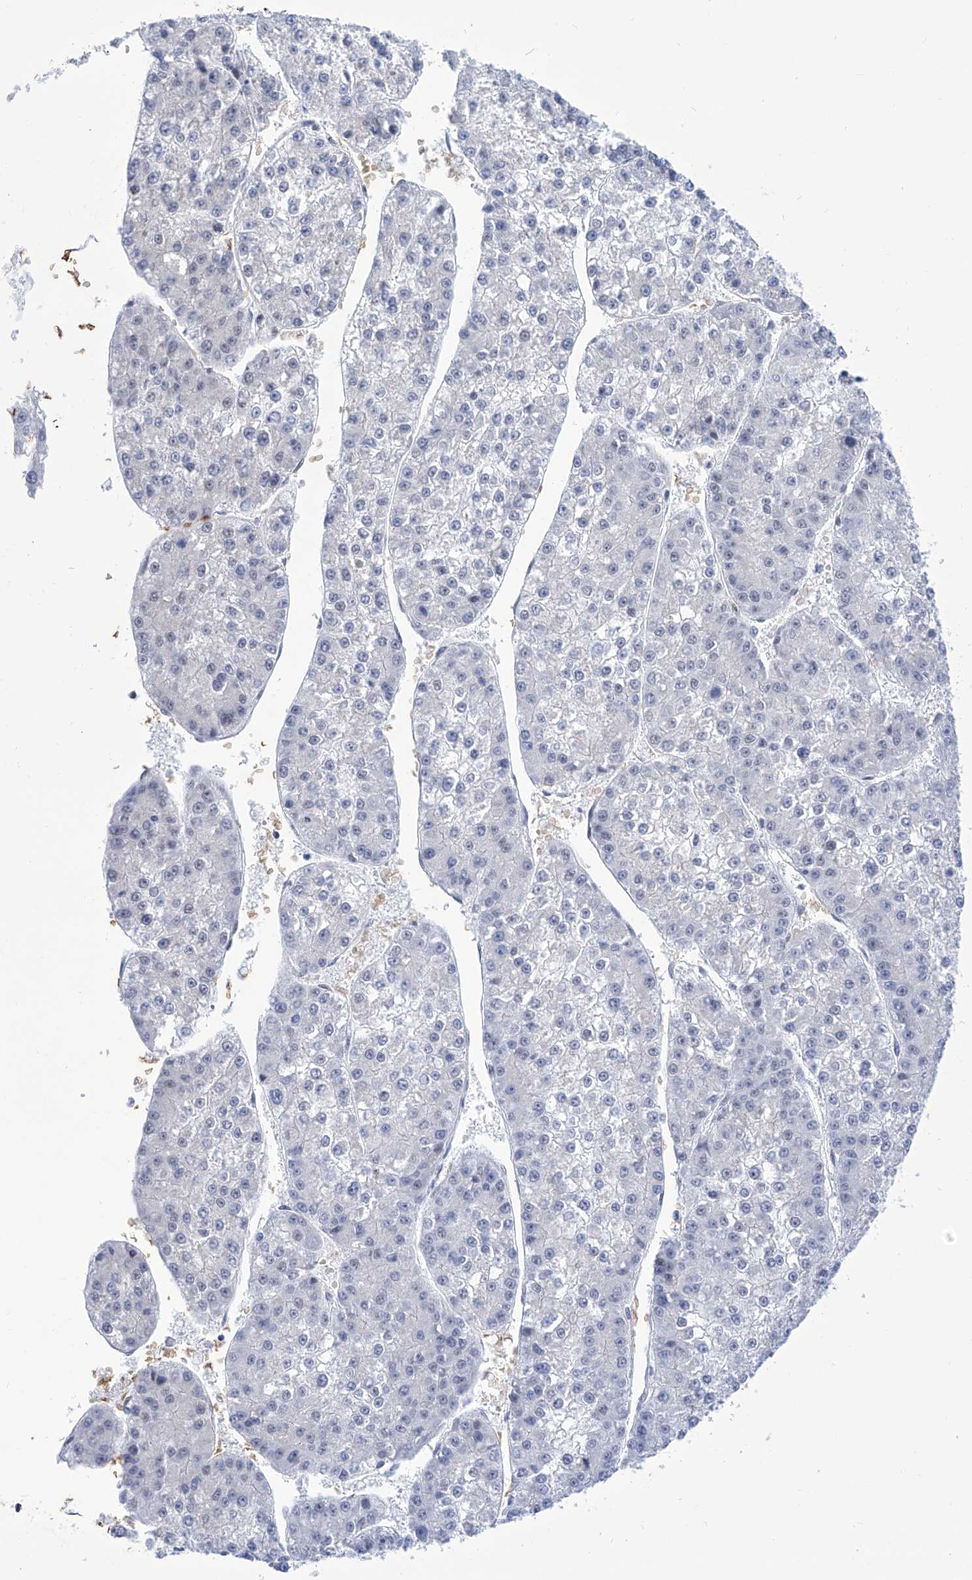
{"staining": {"intensity": "negative", "quantity": "none", "location": "none"}, "tissue": "liver cancer", "cell_type": "Tumor cells", "image_type": "cancer", "snomed": [{"axis": "morphology", "description": "Carcinoma, Hepatocellular, NOS"}, {"axis": "topography", "description": "Liver"}], "caption": "Immunohistochemical staining of human liver cancer (hepatocellular carcinoma) shows no significant positivity in tumor cells.", "gene": "SART1", "patient": {"sex": "female", "age": 73}}